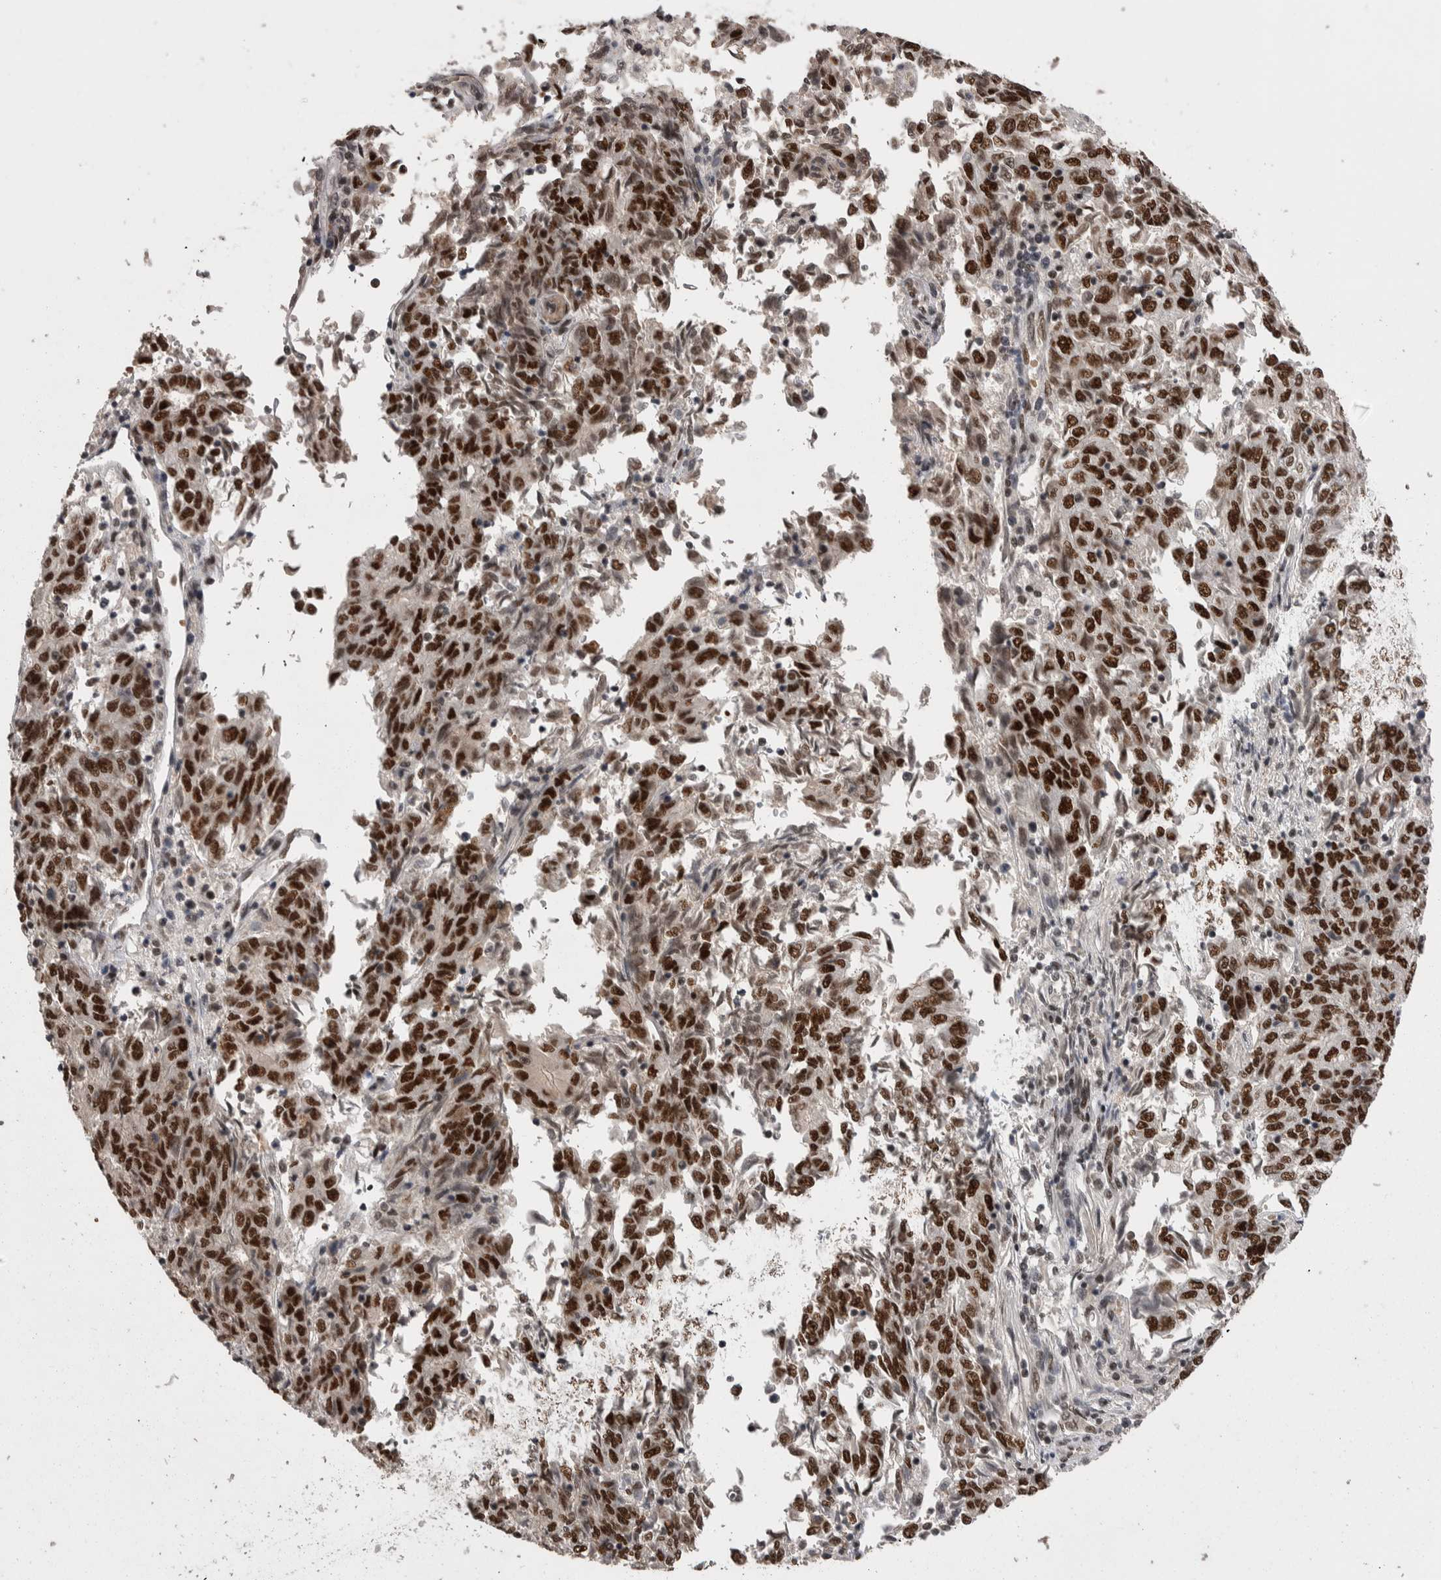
{"staining": {"intensity": "strong", "quantity": ">75%", "location": "nuclear"}, "tissue": "endometrial cancer", "cell_type": "Tumor cells", "image_type": "cancer", "snomed": [{"axis": "morphology", "description": "Adenocarcinoma, NOS"}, {"axis": "topography", "description": "Endometrium"}], "caption": "Endometrial cancer was stained to show a protein in brown. There is high levels of strong nuclear positivity in approximately >75% of tumor cells.", "gene": "DMTF1", "patient": {"sex": "female", "age": 80}}